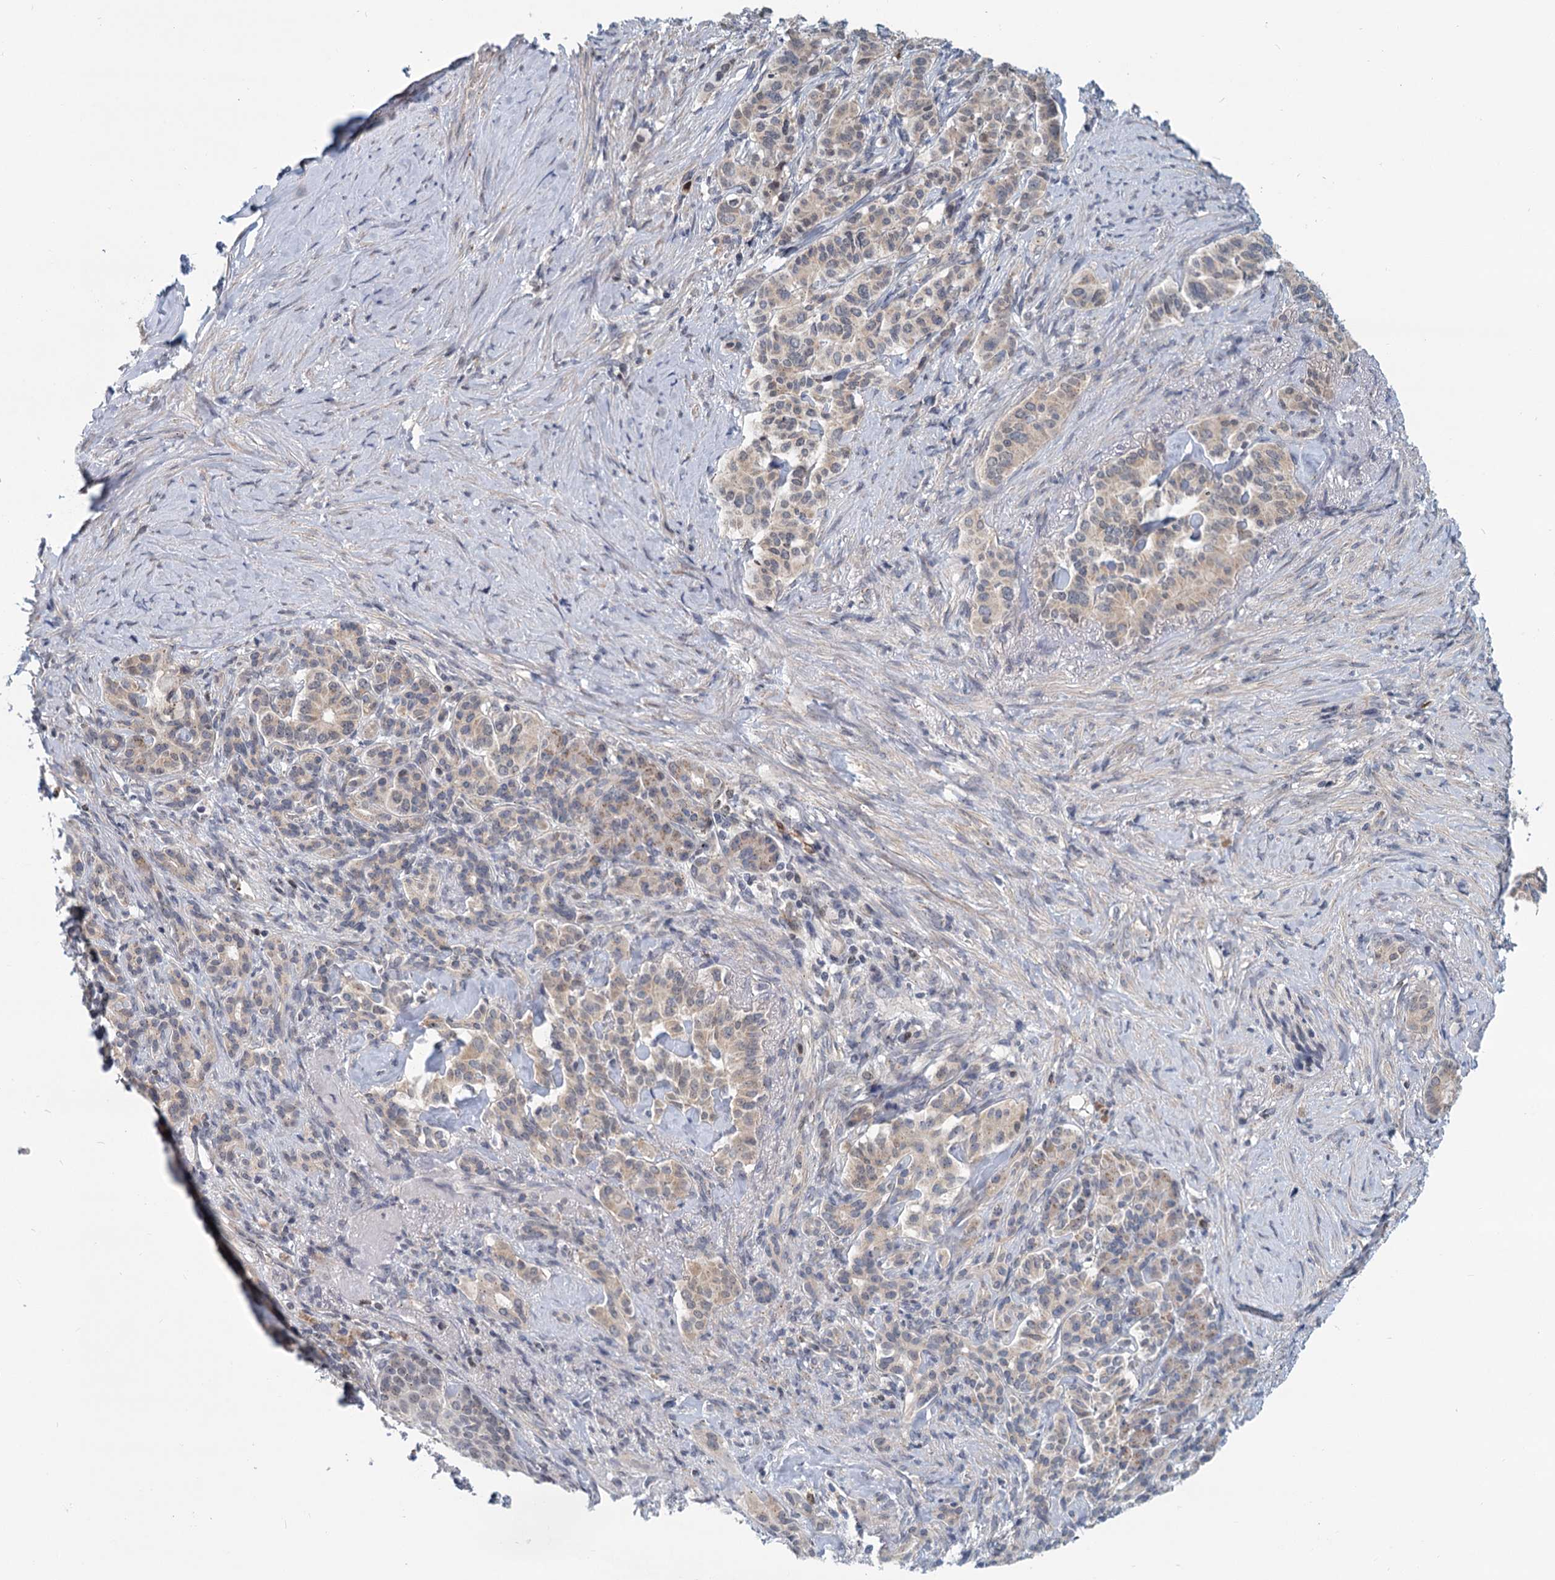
{"staining": {"intensity": "weak", "quantity": "<25%", "location": "cytoplasmic/membranous"}, "tissue": "pancreatic cancer", "cell_type": "Tumor cells", "image_type": "cancer", "snomed": [{"axis": "morphology", "description": "Adenocarcinoma, NOS"}, {"axis": "topography", "description": "Pancreas"}], "caption": "Pancreatic cancer (adenocarcinoma) stained for a protein using immunohistochemistry exhibits no staining tumor cells.", "gene": "STAP1", "patient": {"sex": "female", "age": 74}}